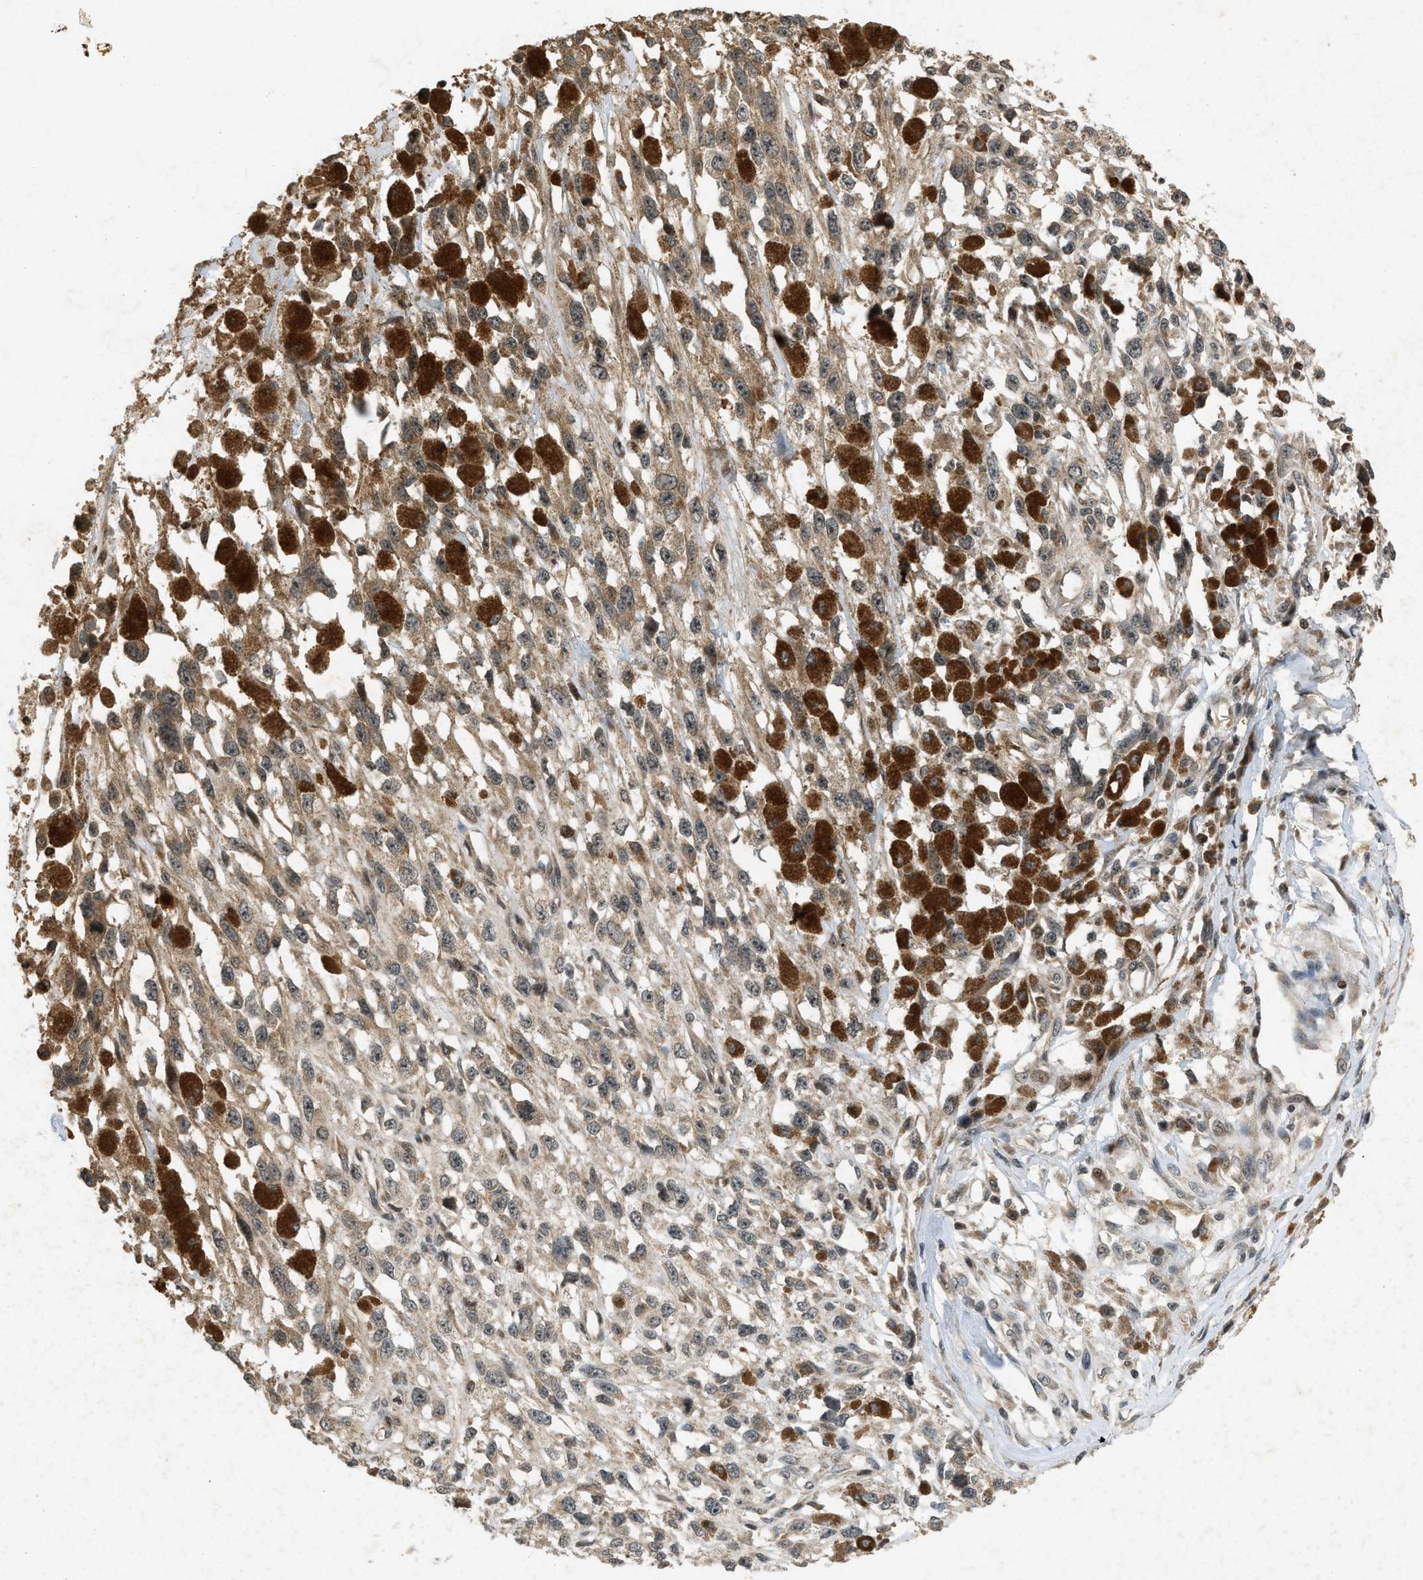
{"staining": {"intensity": "weak", "quantity": ">75%", "location": "nuclear"}, "tissue": "melanoma", "cell_type": "Tumor cells", "image_type": "cancer", "snomed": [{"axis": "morphology", "description": "Malignant melanoma, Metastatic site"}, {"axis": "topography", "description": "Lymph node"}], "caption": "Melanoma stained with immunohistochemistry exhibits weak nuclear expression in approximately >75% of tumor cells.", "gene": "SIAH1", "patient": {"sex": "male", "age": 59}}